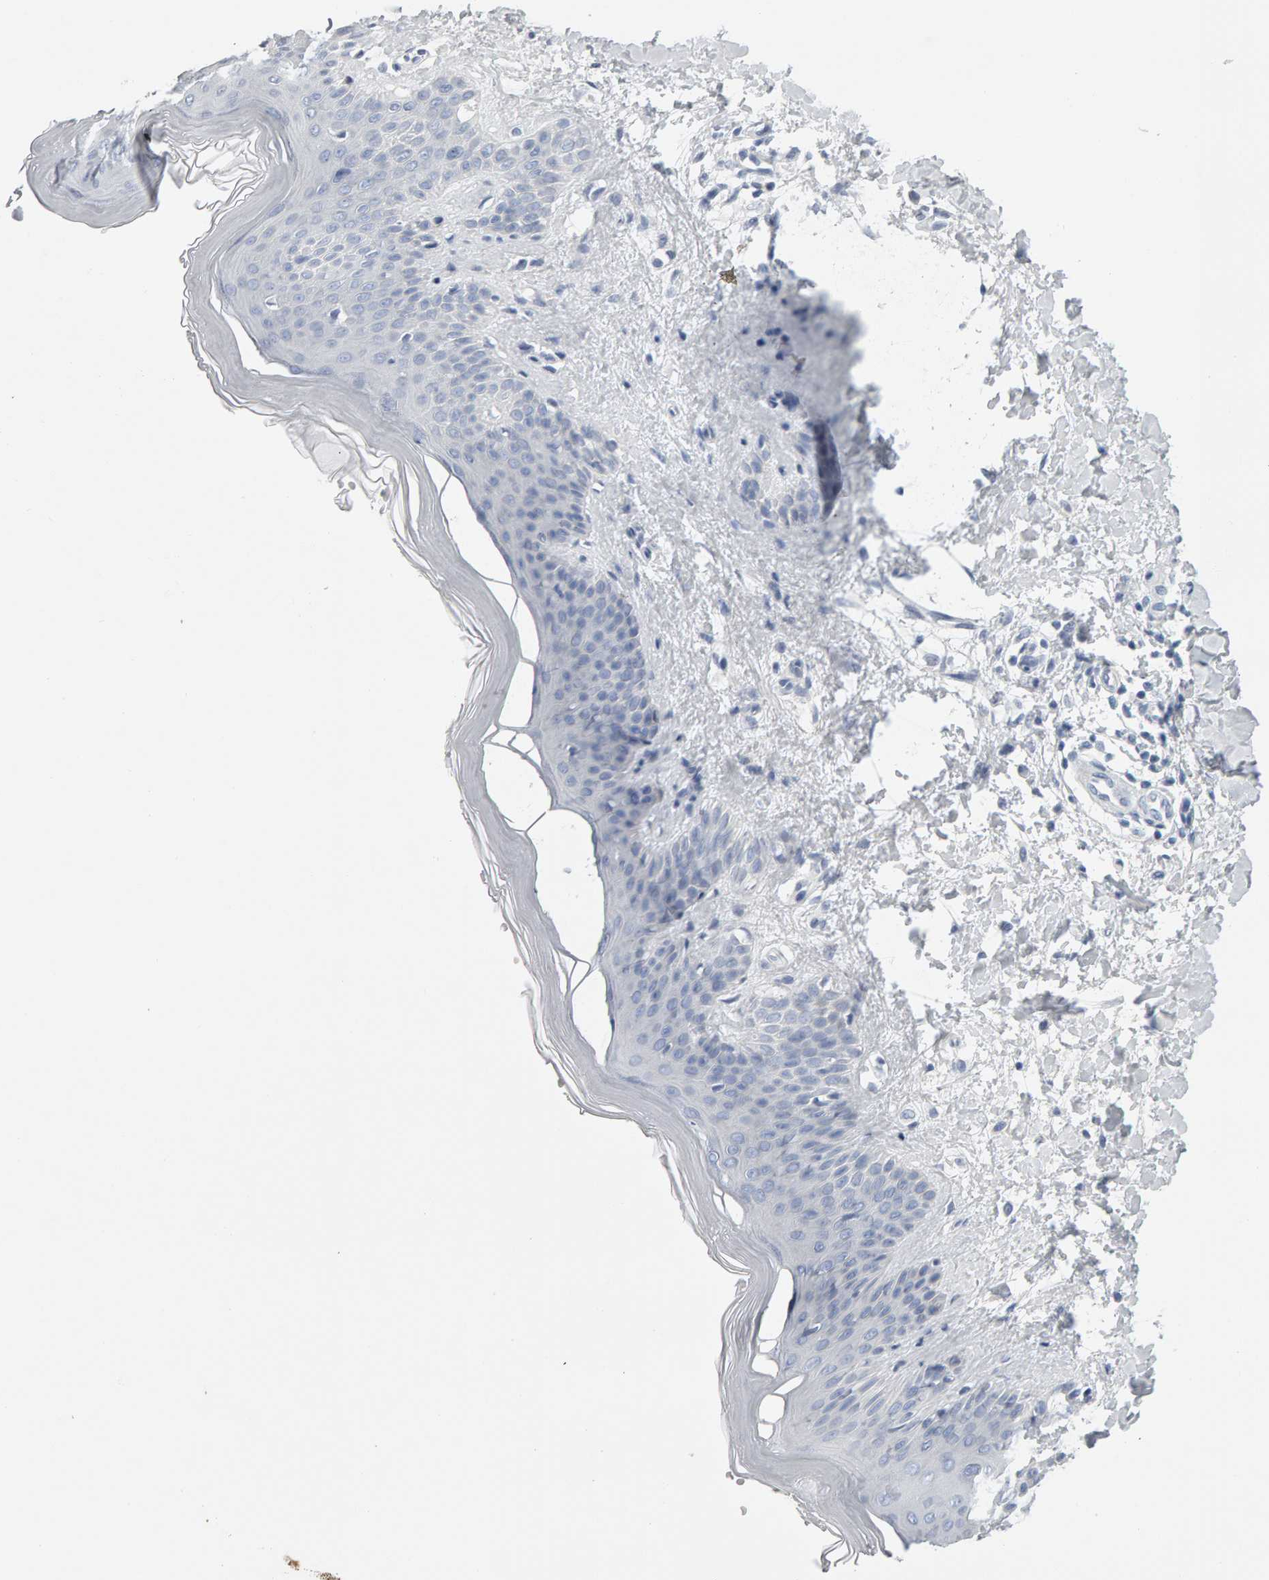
{"staining": {"intensity": "negative", "quantity": "none", "location": "none"}, "tissue": "skin", "cell_type": "Fibroblasts", "image_type": "normal", "snomed": [{"axis": "morphology", "description": "Normal tissue, NOS"}, {"axis": "morphology", "description": "Malignant melanoma, Metastatic site"}, {"axis": "topography", "description": "Skin"}], "caption": "There is no significant staining in fibroblasts of skin. (DAB immunohistochemistry with hematoxylin counter stain).", "gene": "CTH", "patient": {"sex": "male", "age": 41}}